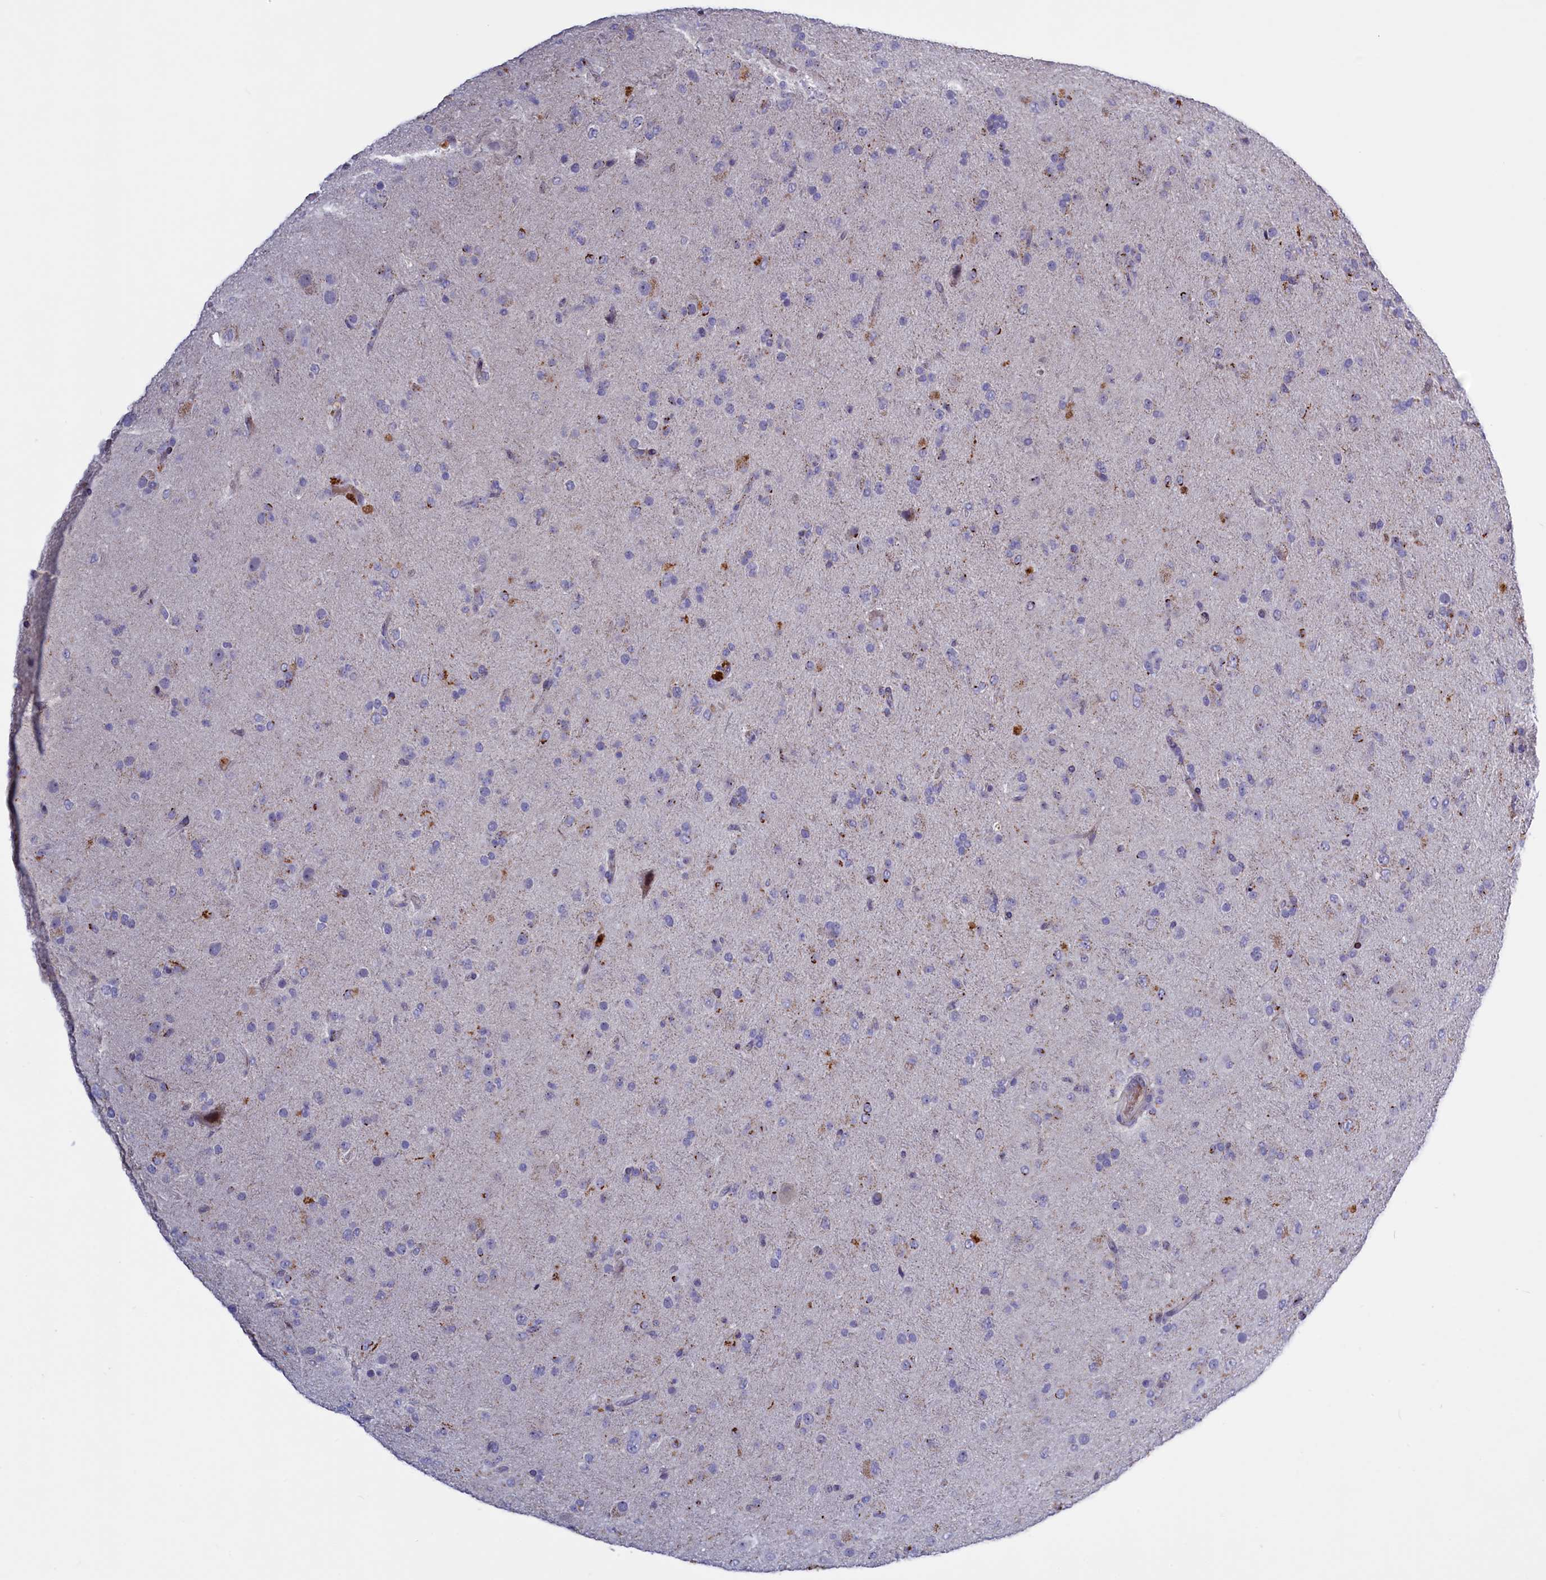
{"staining": {"intensity": "negative", "quantity": "none", "location": "none"}, "tissue": "glioma", "cell_type": "Tumor cells", "image_type": "cancer", "snomed": [{"axis": "morphology", "description": "Glioma, malignant, Low grade"}, {"axis": "topography", "description": "Brain"}], "caption": "The photomicrograph exhibits no significant staining in tumor cells of low-grade glioma (malignant).", "gene": "HYKK", "patient": {"sex": "male", "age": 65}}